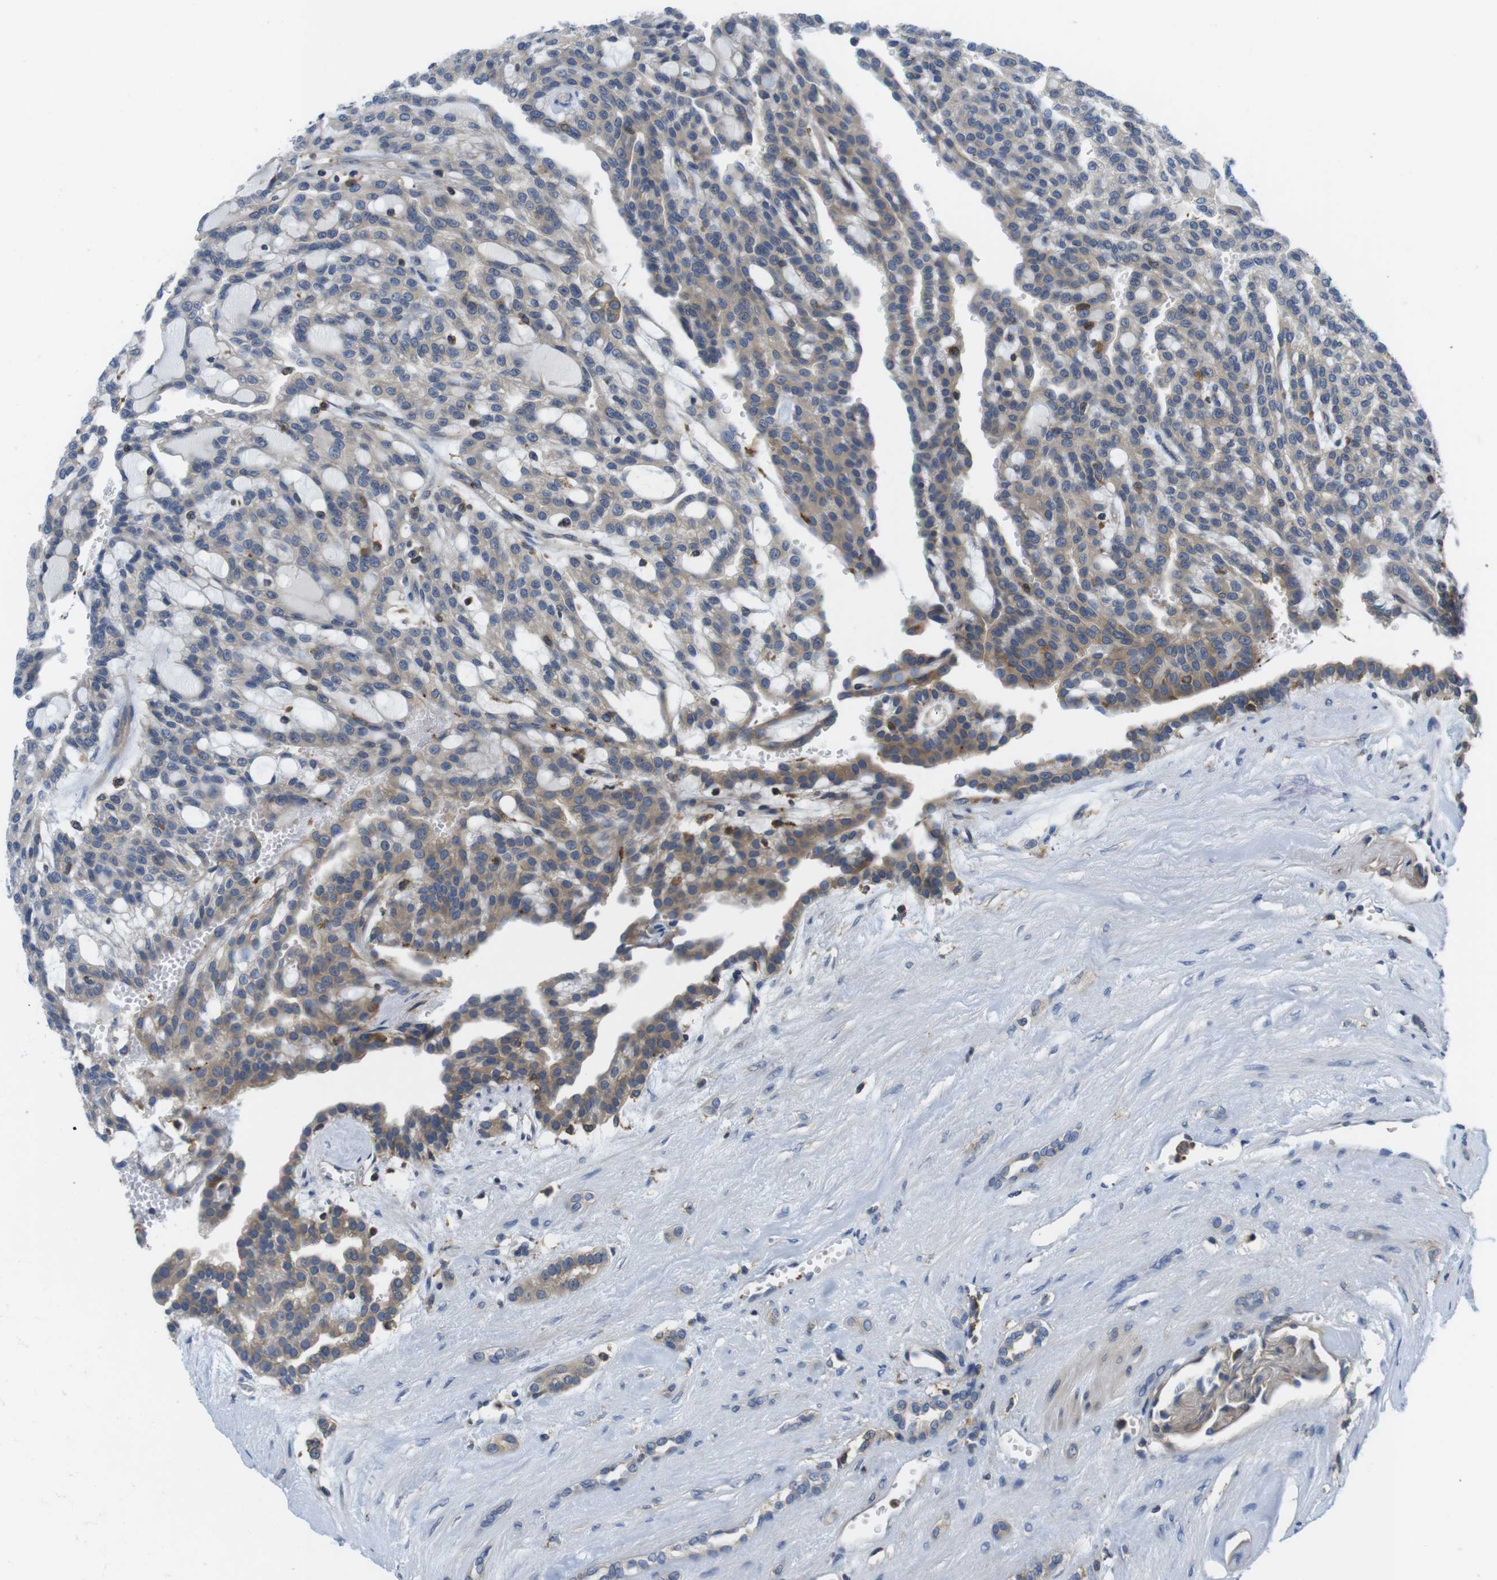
{"staining": {"intensity": "moderate", "quantity": "<25%", "location": "cytoplasmic/membranous"}, "tissue": "renal cancer", "cell_type": "Tumor cells", "image_type": "cancer", "snomed": [{"axis": "morphology", "description": "Adenocarcinoma, NOS"}, {"axis": "topography", "description": "Kidney"}], "caption": "Renal cancer (adenocarcinoma) stained with a protein marker exhibits moderate staining in tumor cells.", "gene": "HERPUD2", "patient": {"sex": "male", "age": 63}}